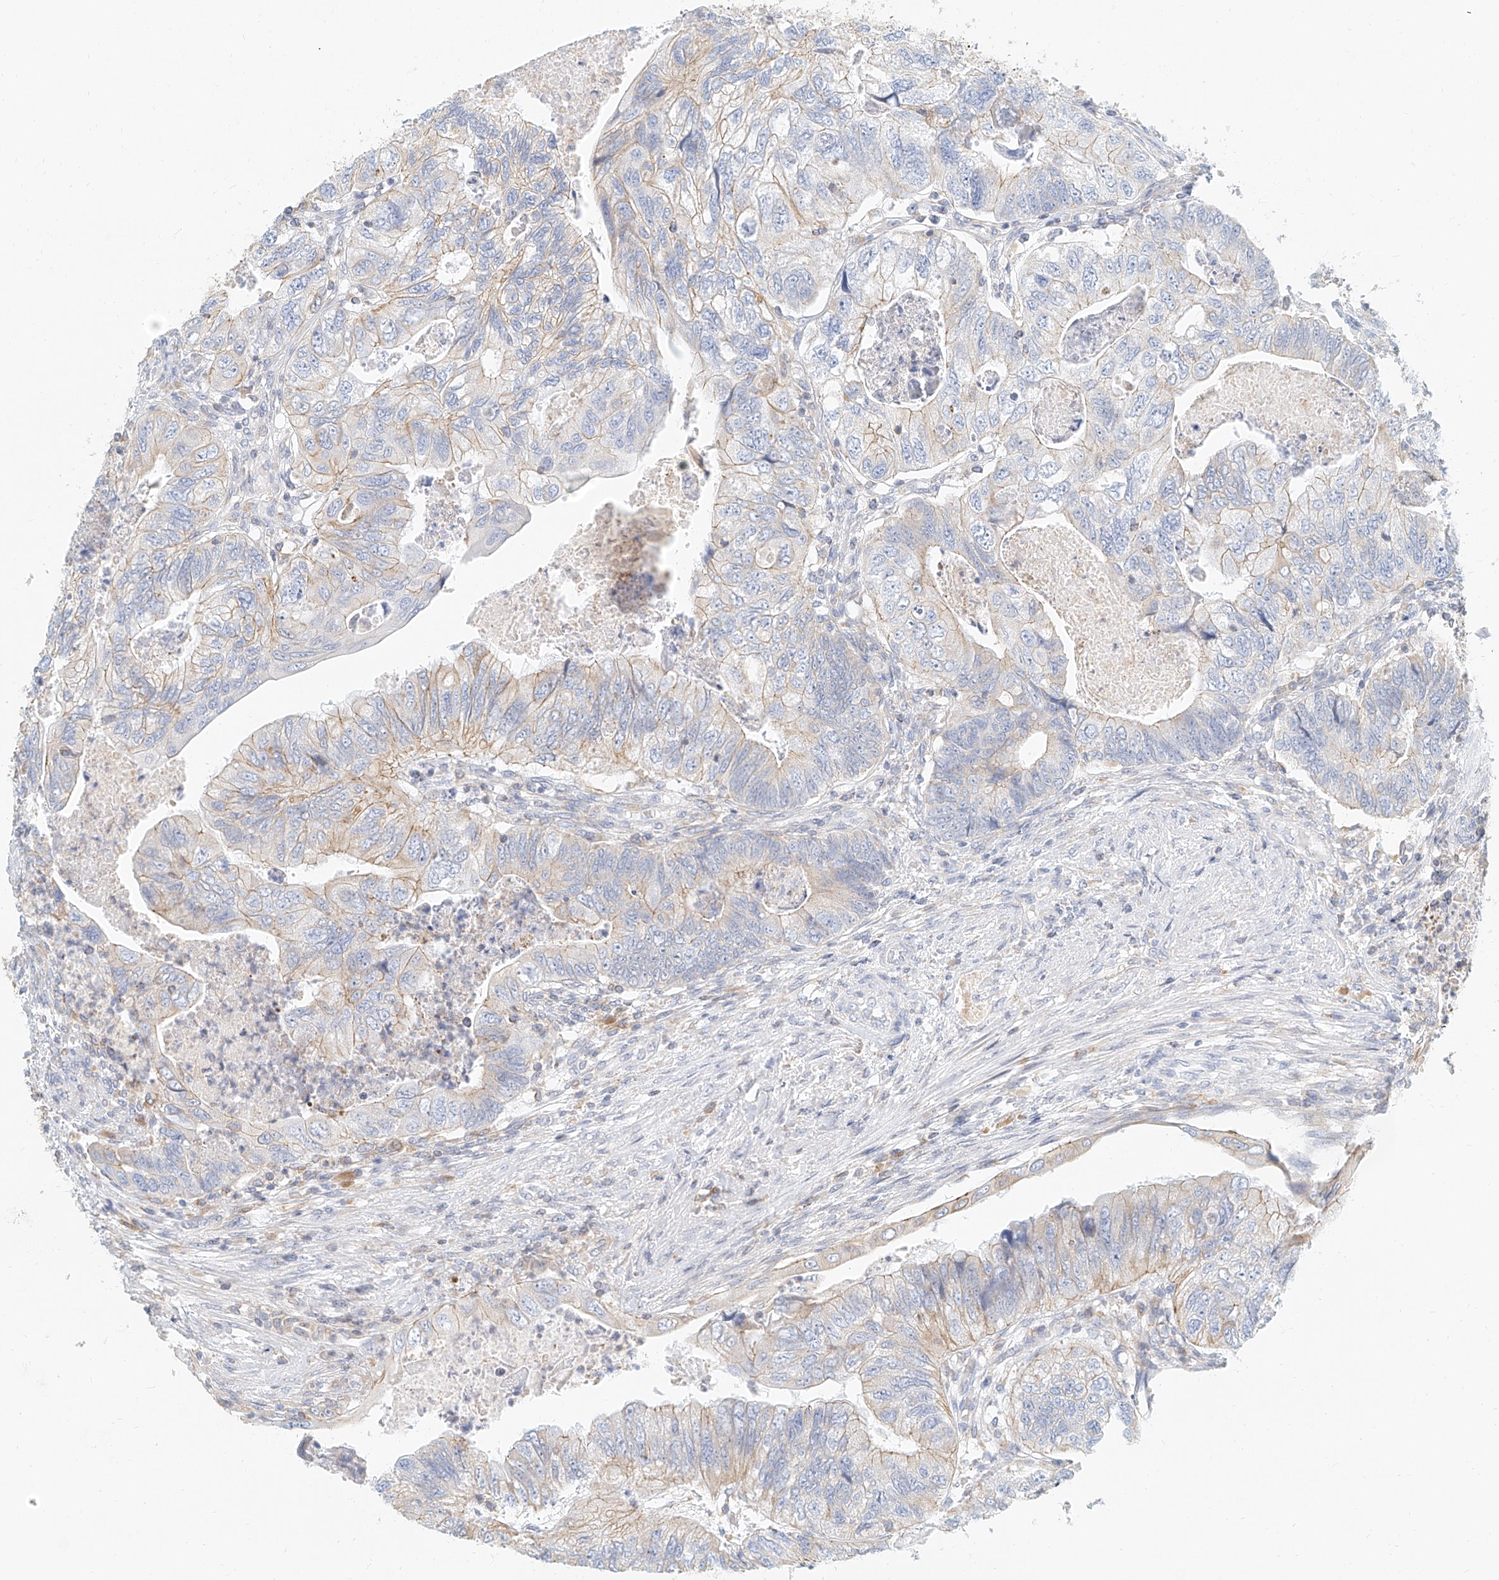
{"staining": {"intensity": "weak", "quantity": "25%-75%", "location": "cytoplasmic/membranous"}, "tissue": "colorectal cancer", "cell_type": "Tumor cells", "image_type": "cancer", "snomed": [{"axis": "morphology", "description": "Adenocarcinoma, NOS"}, {"axis": "topography", "description": "Rectum"}], "caption": "Protein analysis of adenocarcinoma (colorectal) tissue displays weak cytoplasmic/membranous positivity in about 25%-75% of tumor cells. The protein is stained brown, and the nuclei are stained in blue (DAB IHC with brightfield microscopy, high magnification).", "gene": "DHRS7", "patient": {"sex": "male", "age": 63}}